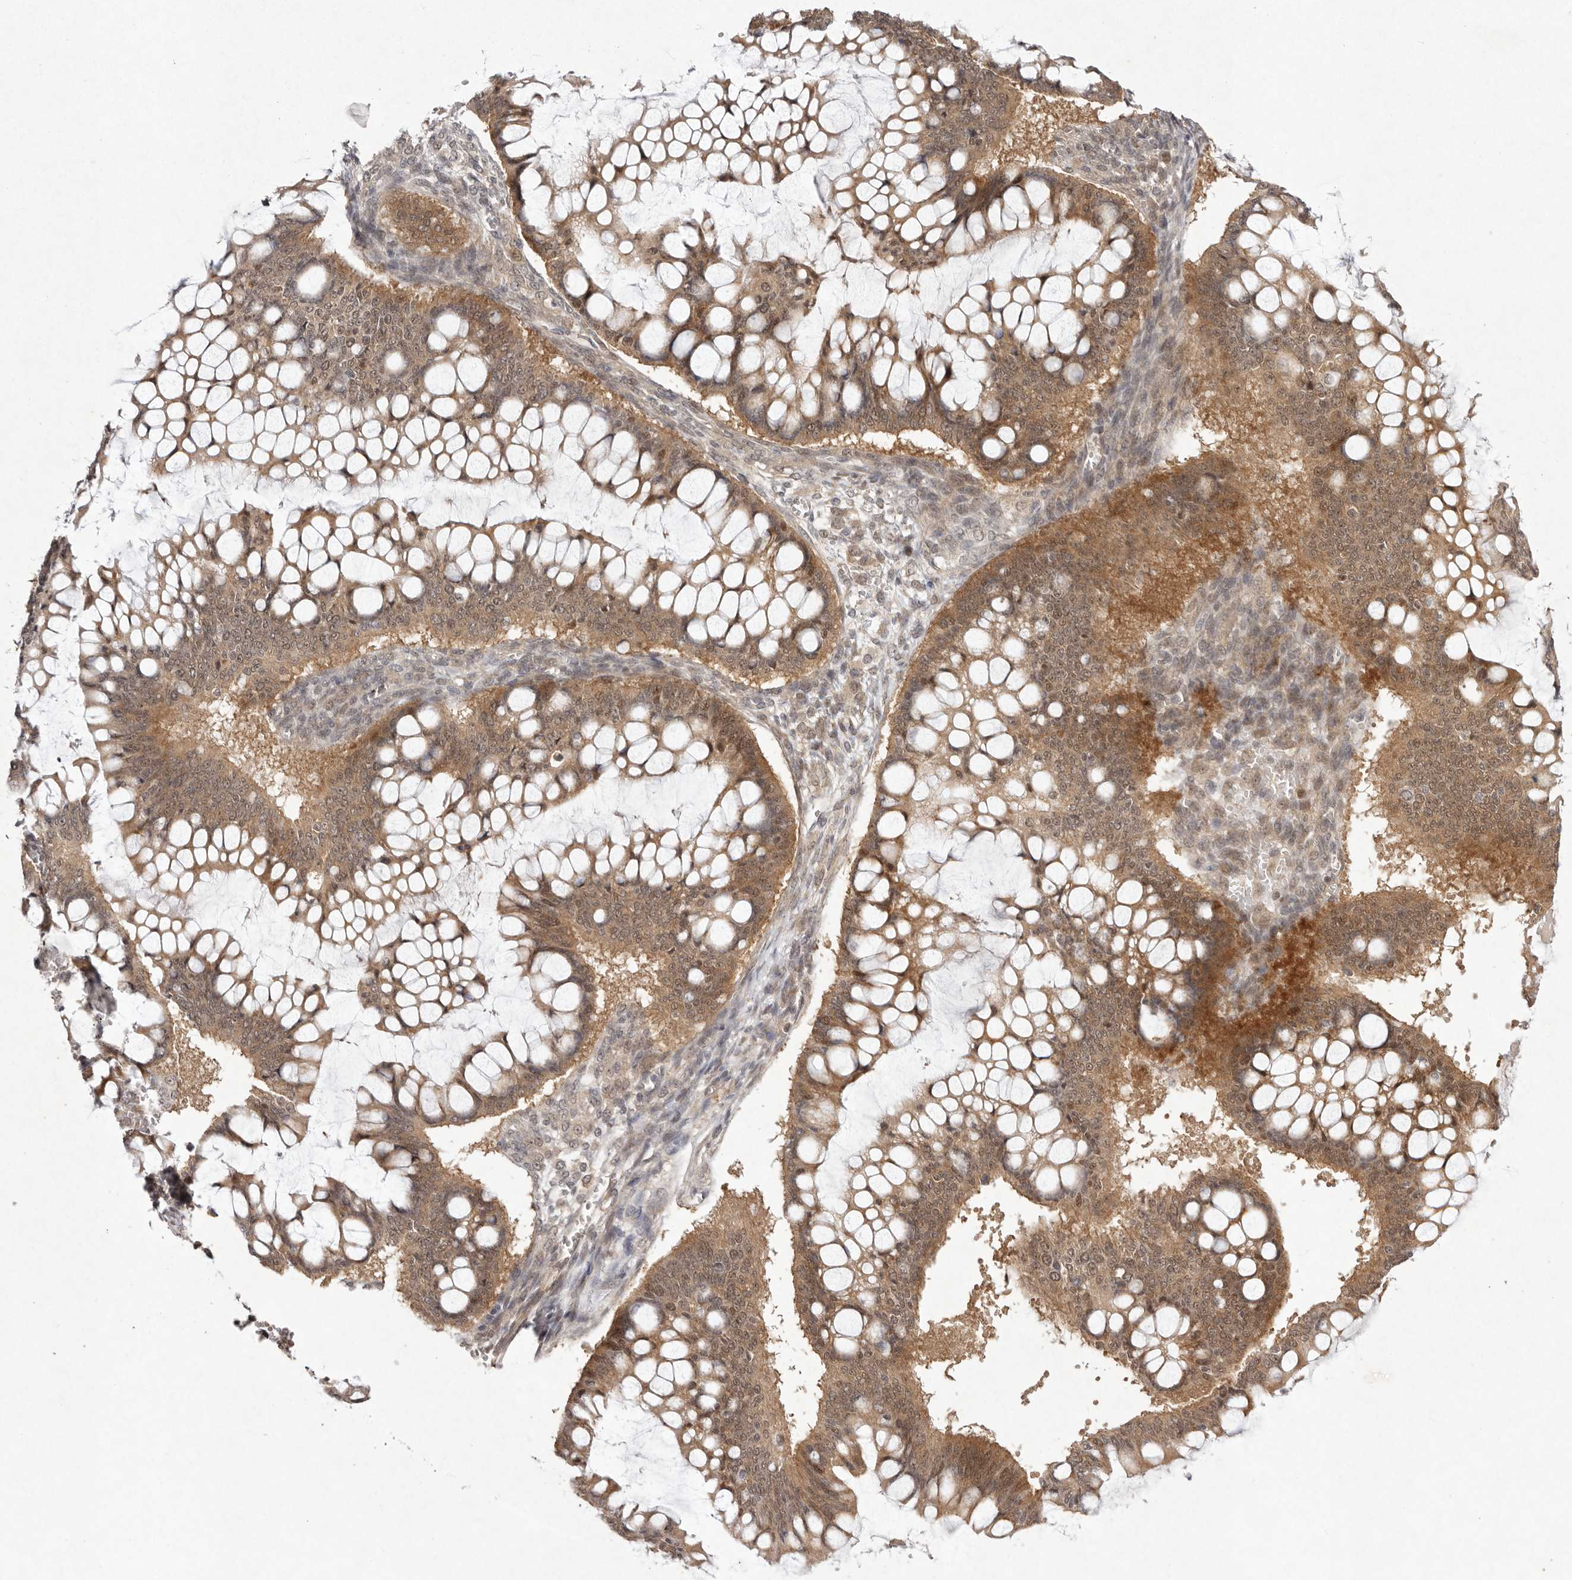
{"staining": {"intensity": "moderate", "quantity": ">75%", "location": "cytoplasmic/membranous,nuclear"}, "tissue": "ovarian cancer", "cell_type": "Tumor cells", "image_type": "cancer", "snomed": [{"axis": "morphology", "description": "Cystadenocarcinoma, mucinous, NOS"}, {"axis": "topography", "description": "Ovary"}], "caption": "Ovarian cancer (mucinous cystadenocarcinoma) stained for a protein displays moderate cytoplasmic/membranous and nuclear positivity in tumor cells.", "gene": "BUD31", "patient": {"sex": "female", "age": 73}}